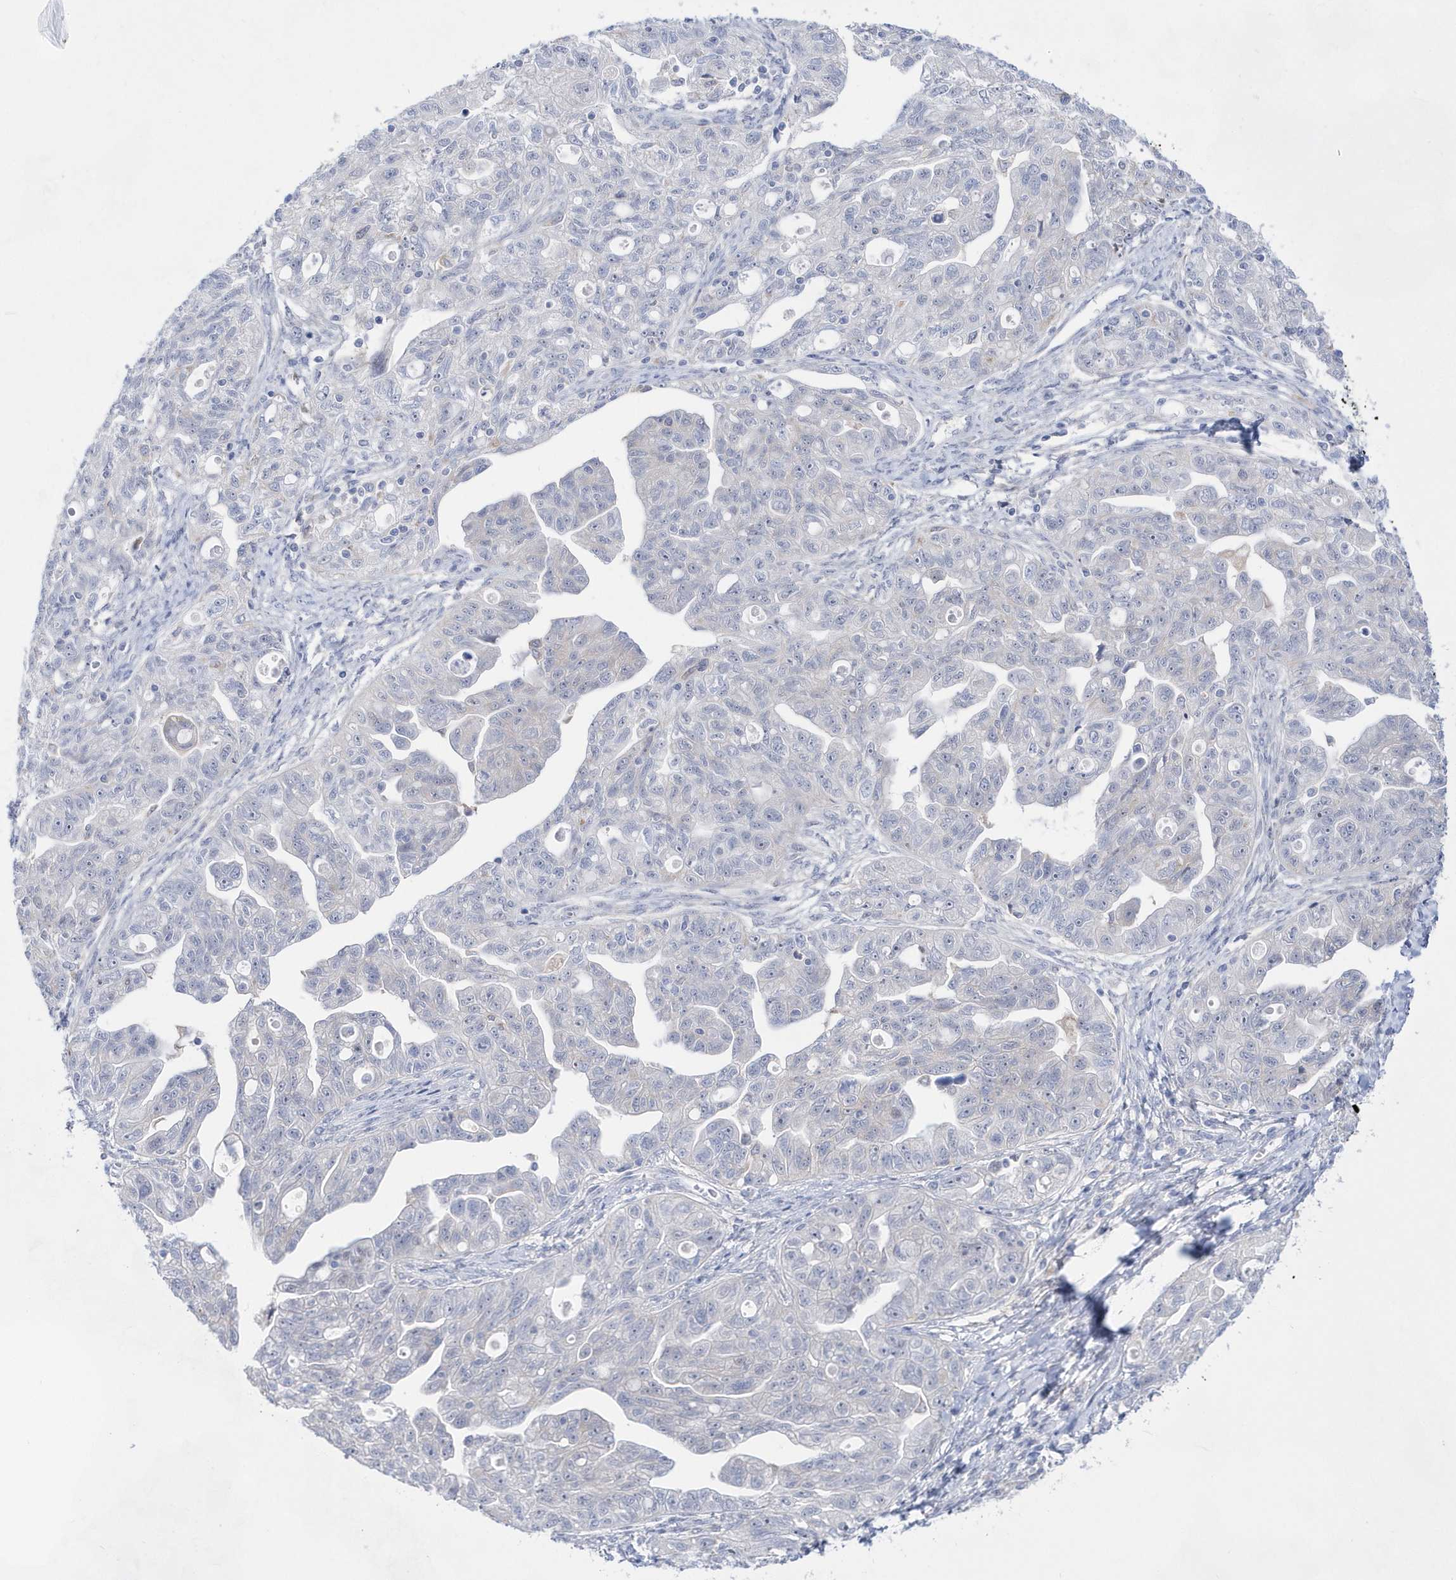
{"staining": {"intensity": "negative", "quantity": "none", "location": "none"}, "tissue": "ovarian cancer", "cell_type": "Tumor cells", "image_type": "cancer", "snomed": [{"axis": "morphology", "description": "Carcinoma, NOS"}, {"axis": "morphology", "description": "Cystadenocarcinoma, serous, NOS"}, {"axis": "topography", "description": "Ovary"}], "caption": "Immunohistochemistry (IHC) histopathology image of neoplastic tissue: serous cystadenocarcinoma (ovarian) stained with DAB (3,3'-diaminobenzidine) reveals no significant protein staining in tumor cells. (Stains: DAB immunohistochemistry with hematoxylin counter stain, Microscopy: brightfield microscopy at high magnification).", "gene": "BDH2", "patient": {"sex": "female", "age": 69}}